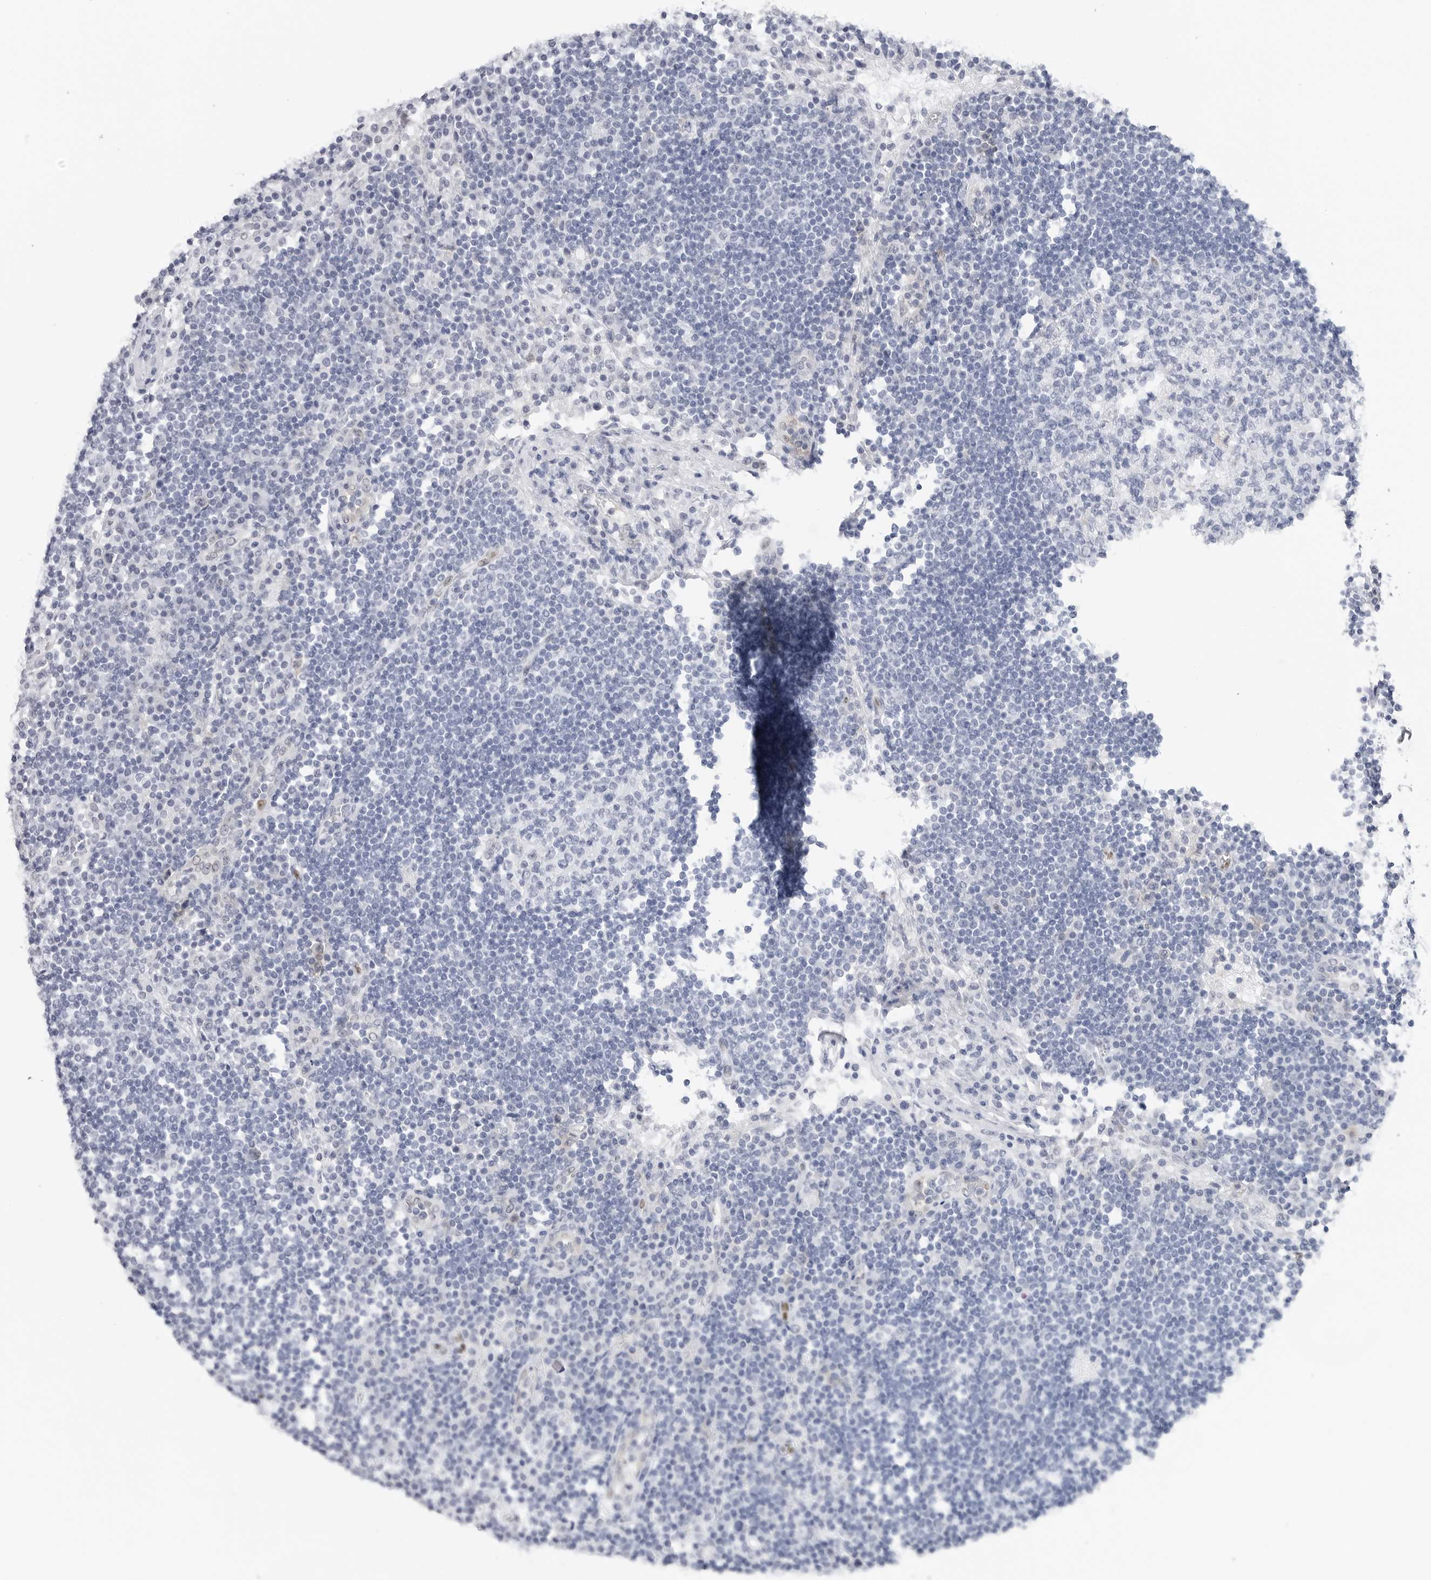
{"staining": {"intensity": "negative", "quantity": "none", "location": "none"}, "tissue": "lymph node", "cell_type": "Germinal center cells", "image_type": "normal", "snomed": [{"axis": "morphology", "description": "Normal tissue, NOS"}, {"axis": "topography", "description": "Lymph node"}], "caption": "IHC micrograph of unremarkable lymph node: lymph node stained with DAB displays no significant protein positivity in germinal center cells. (Brightfield microscopy of DAB immunohistochemistry at high magnification).", "gene": "SLC19A1", "patient": {"sex": "female", "age": 53}}